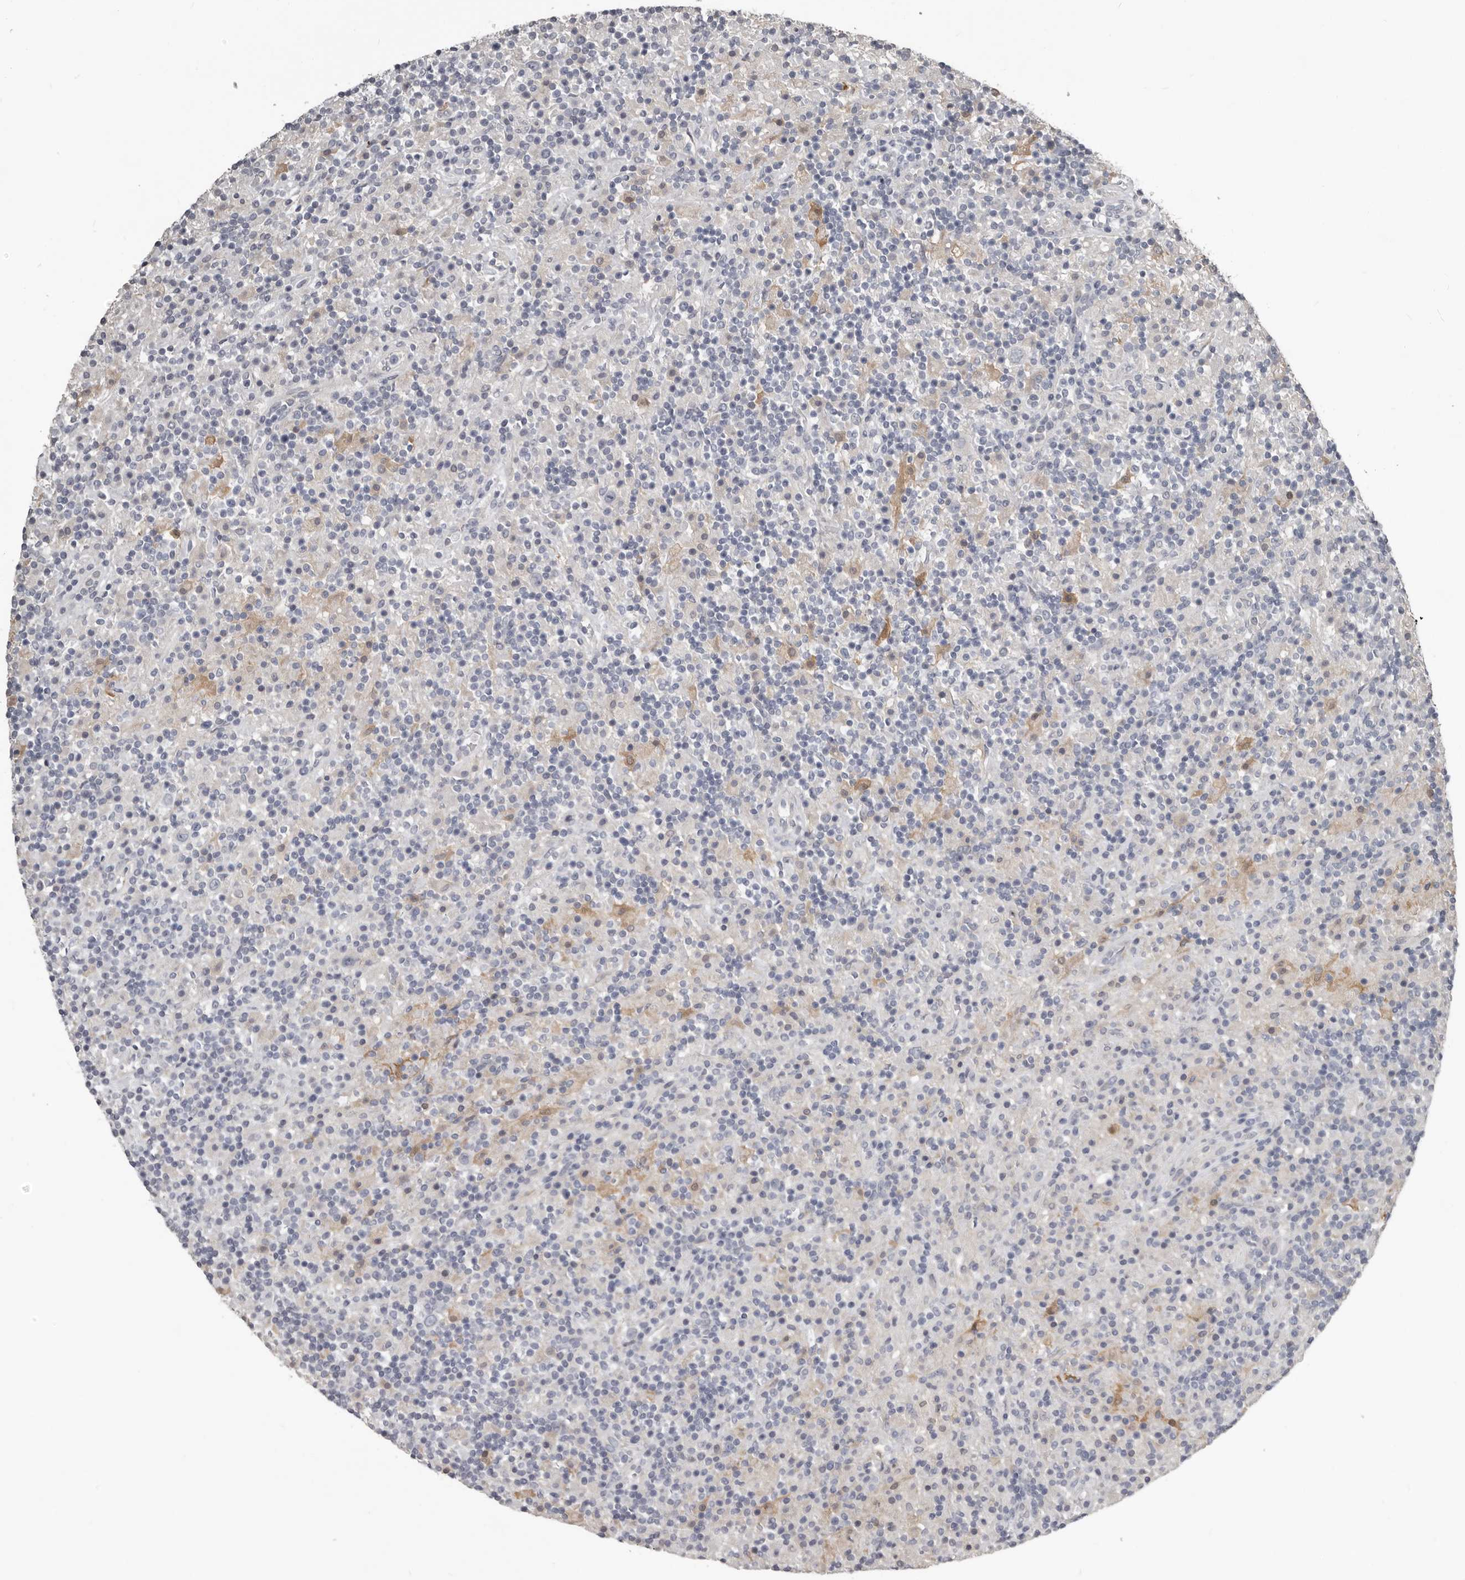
{"staining": {"intensity": "negative", "quantity": "none", "location": "none"}, "tissue": "lymphoma", "cell_type": "Tumor cells", "image_type": "cancer", "snomed": [{"axis": "morphology", "description": "Hodgkin's disease, NOS"}, {"axis": "topography", "description": "Lymph node"}], "caption": "The photomicrograph exhibits no staining of tumor cells in lymphoma.", "gene": "KCNJ8", "patient": {"sex": "male", "age": 70}}